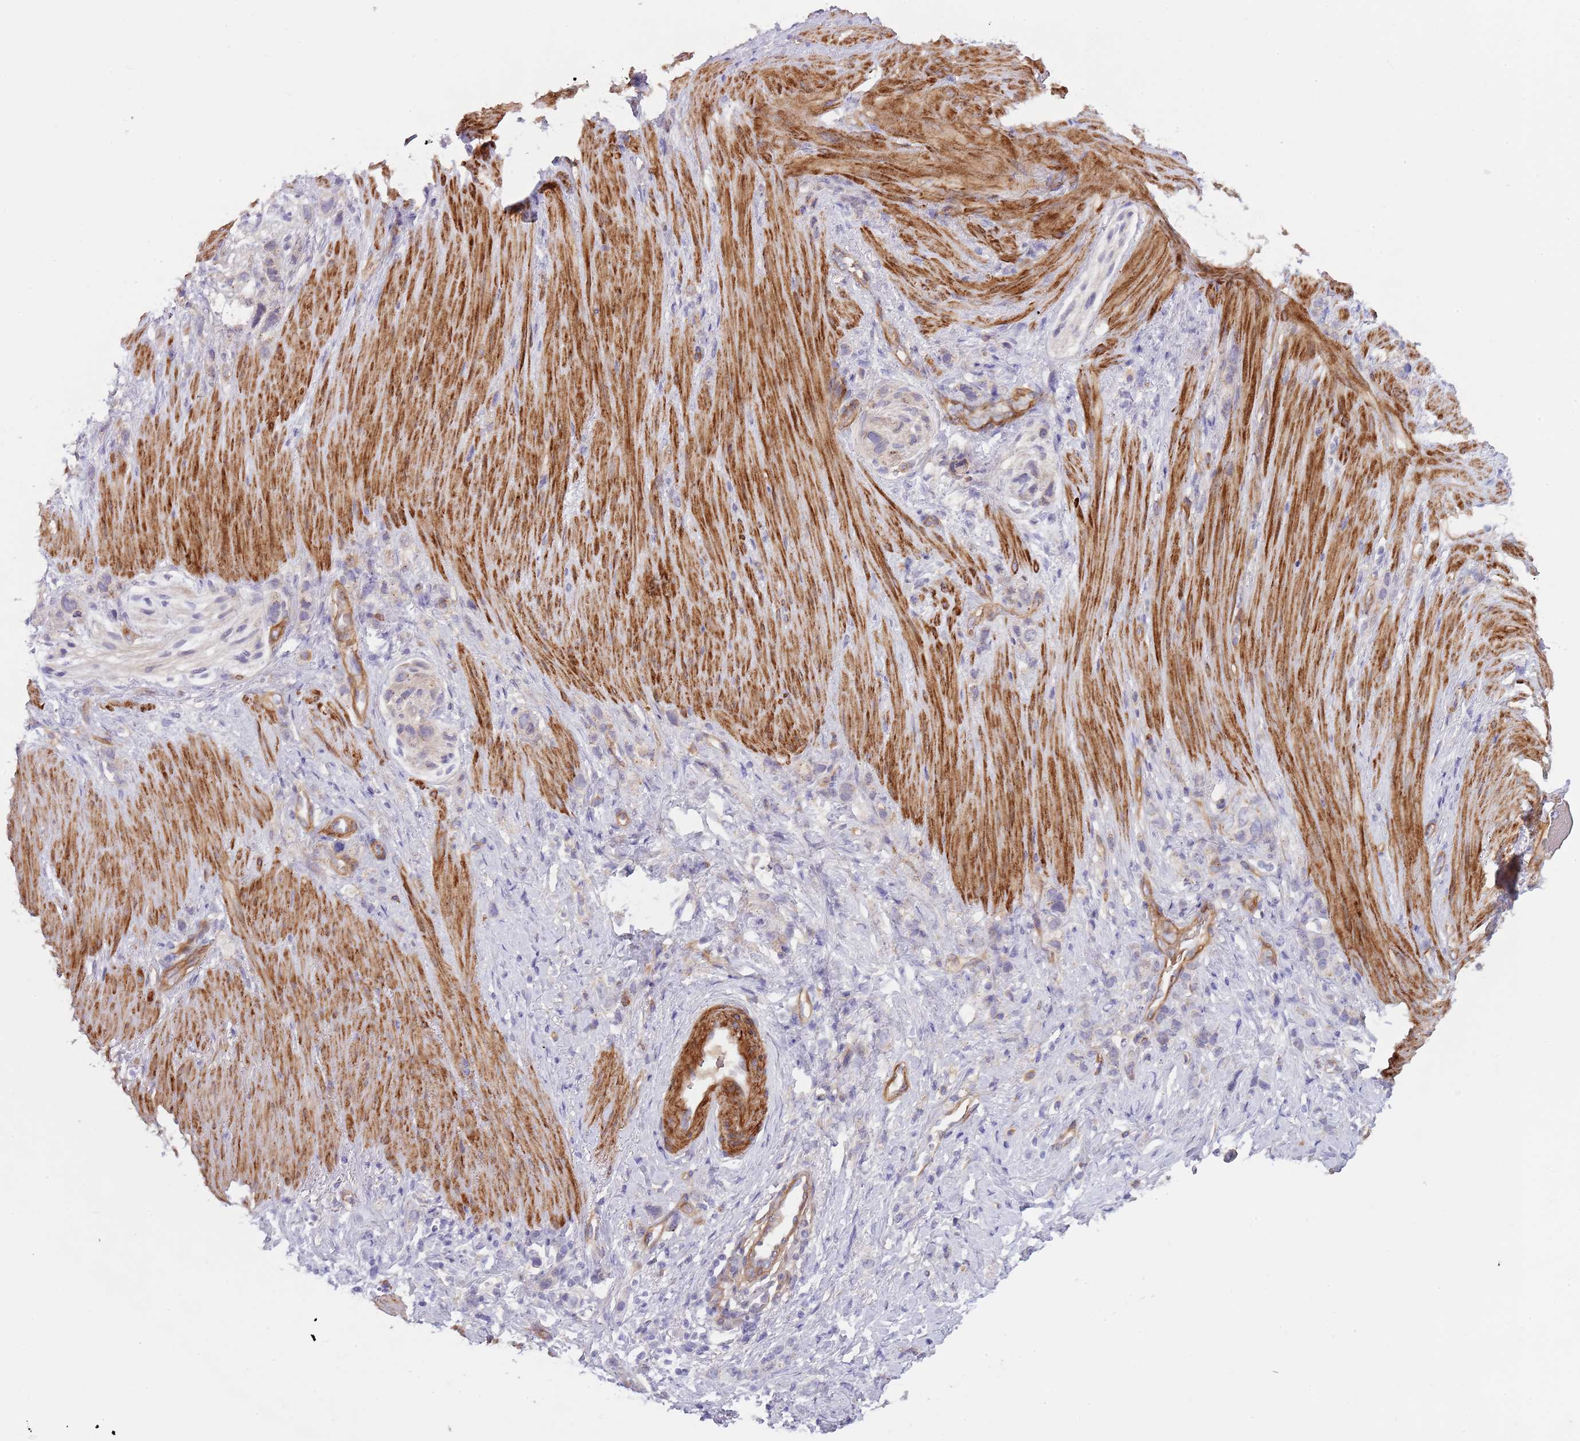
{"staining": {"intensity": "negative", "quantity": "none", "location": "none"}, "tissue": "stomach cancer", "cell_type": "Tumor cells", "image_type": "cancer", "snomed": [{"axis": "morphology", "description": "Adenocarcinoma, NOS"}, {"axis": "topography", "description": "Stomach"}], "caption": "DAB immunohistochemical staining of human stomach cancer displays no significant staining in tumor cells.", "gene": "TINAGL1", "patient": {"sex": "female", "age": 65}}